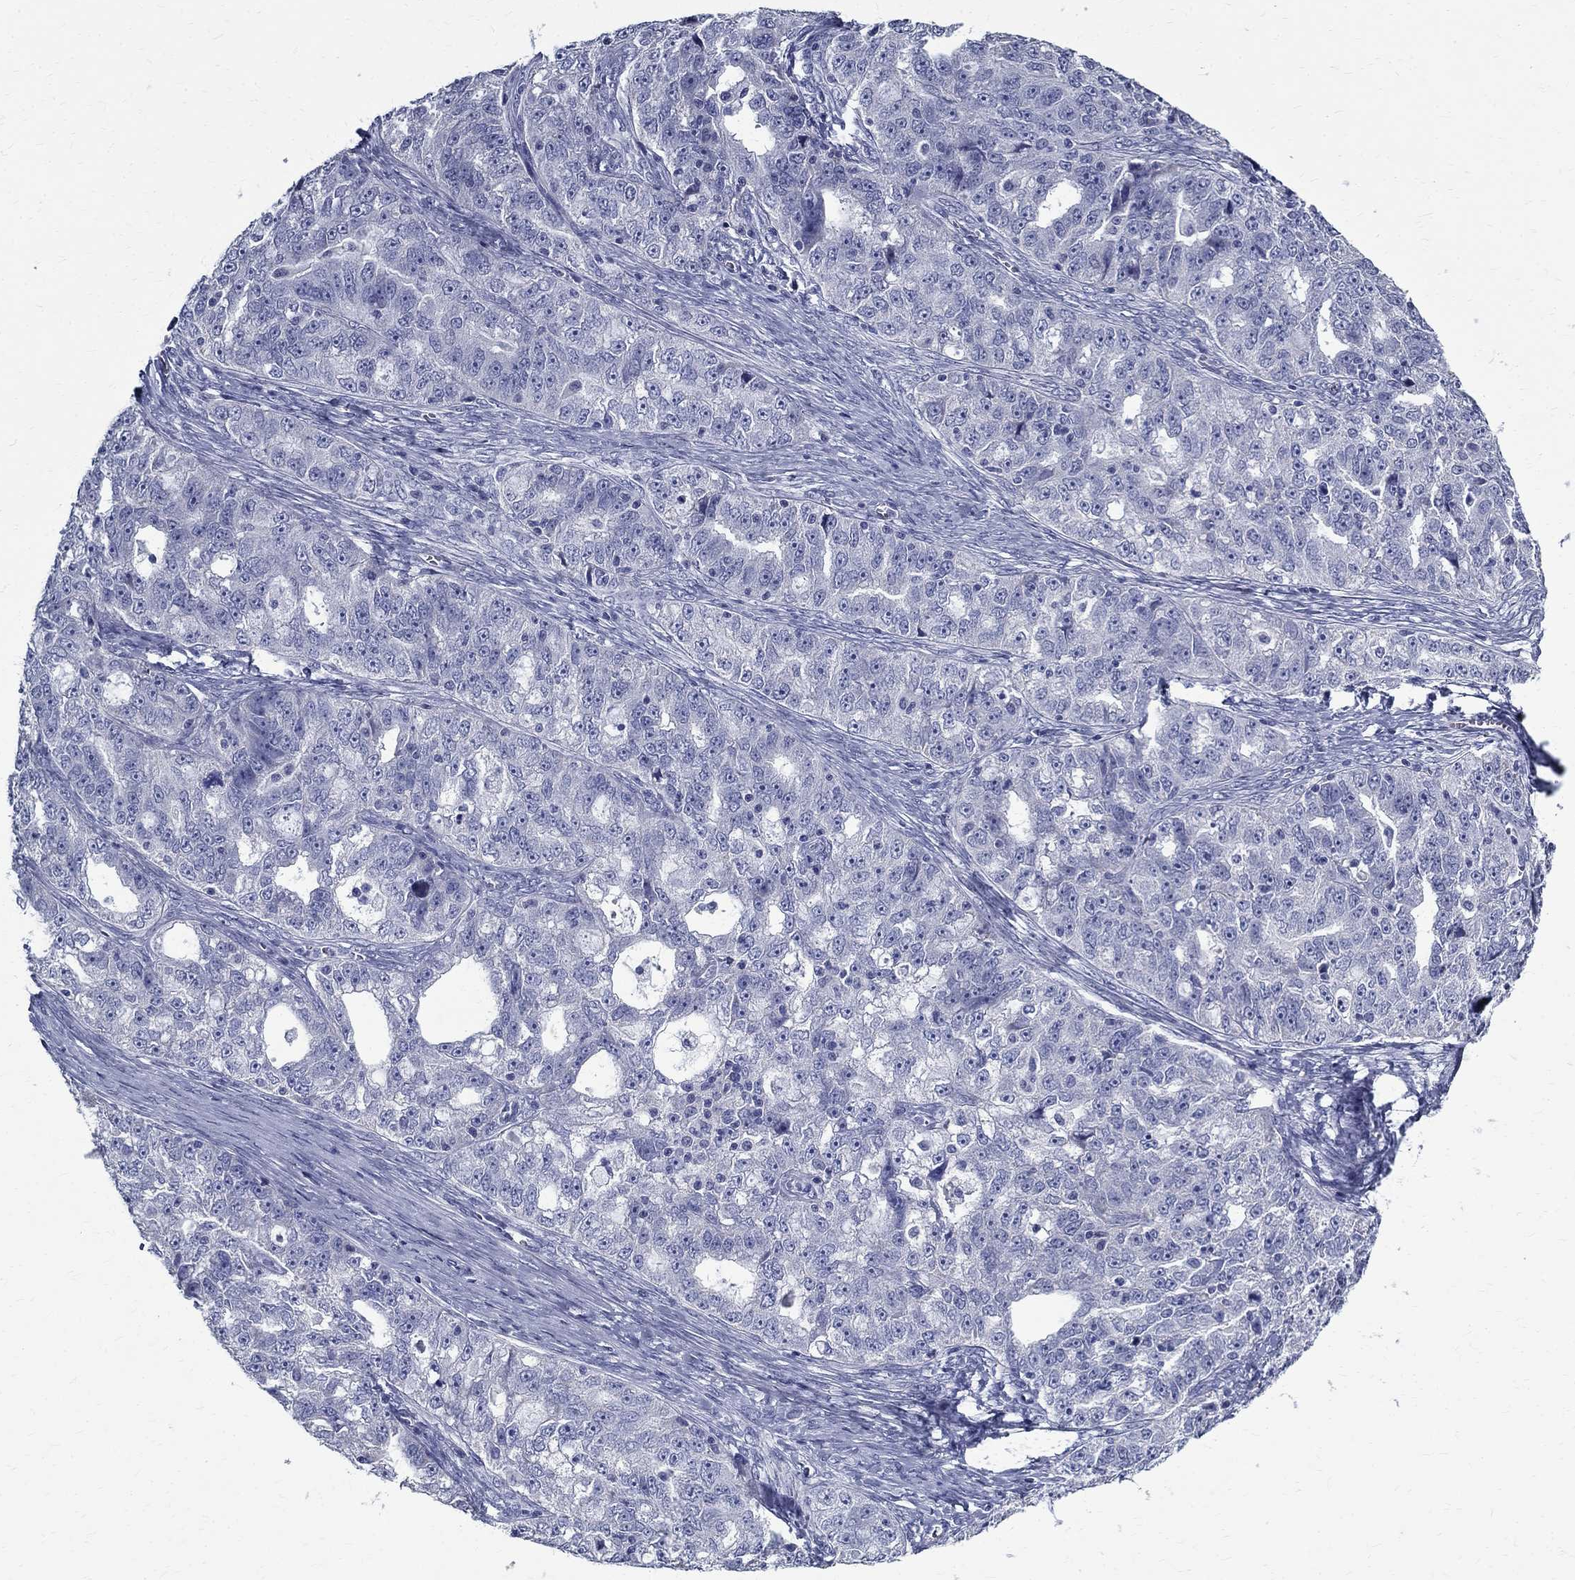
{"staining": {"intensity": "negative", "quantity": "none", "location": "none"}, "tissue": "ovarian cancer", "cell_type": "Tumor cells", "image_type": "cancer", "snomed": [{"axis": "morphology", "description": "Cystadenocarcinoma, serous, NOS"}, {"axis": "topography", "description": "Ovary"}], "caption": "Protein analysis of ovarian serous cystadenocarcinoma displays no significant expression in tumor cells.", "gene": "TGM4", "patient": {"sex": "female", "age": 51}}